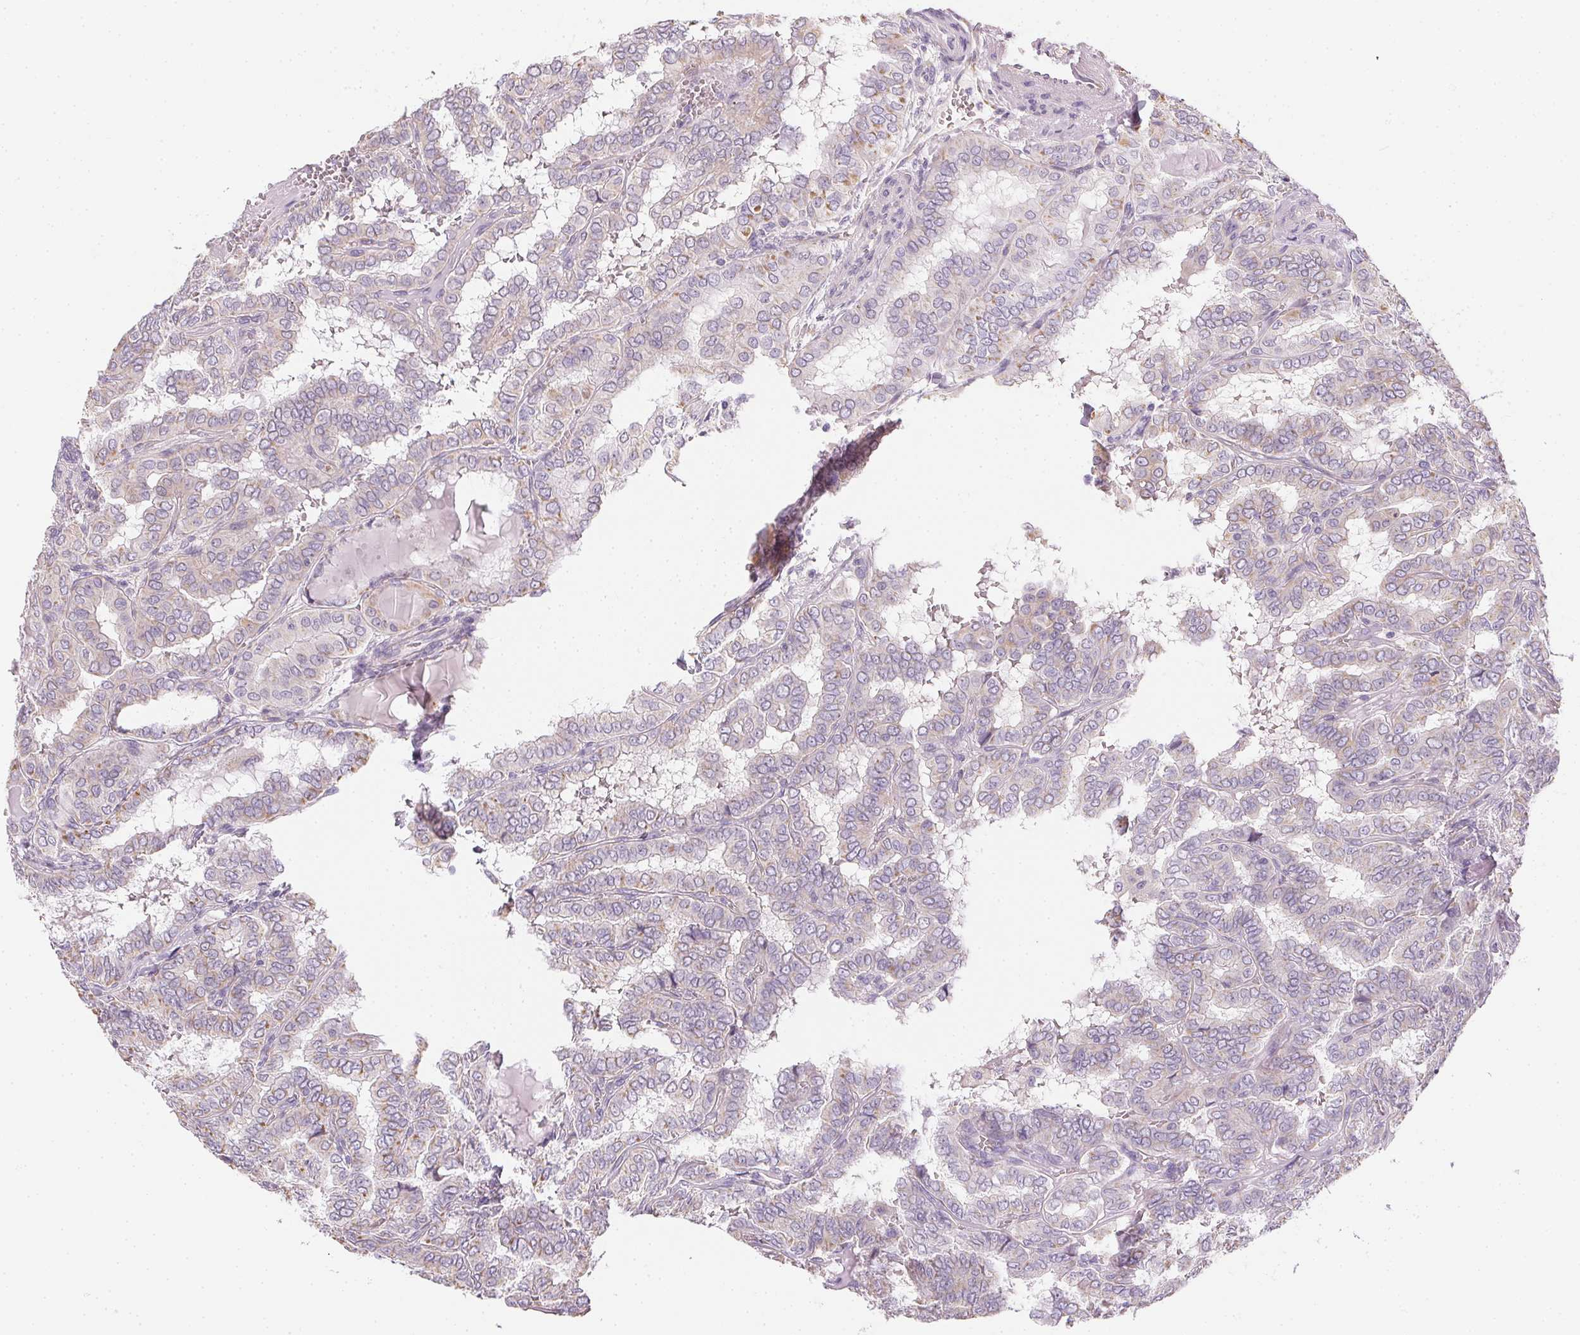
{"staining": {"intensity": "weak", "quantity": "<25%", "location": "cytoplasmic/membranous"}, "tissue": "thyroid cancer", "cell_type": "Tumor cells", "image_type": "cancer", "snomed": [{"axis": "morphology", "description": "Papillary adenocarcinoma, NOS"}, {"axis": "topography", "description": "Thyroid gland"}], "caption": "Thyroid papillary adenocarcinoma stained for a protein using immunohistochemistry demonstrates no staining tumor cells.", "gene": "SMYD1", "patient": {"sex": "female", "age": 46}}